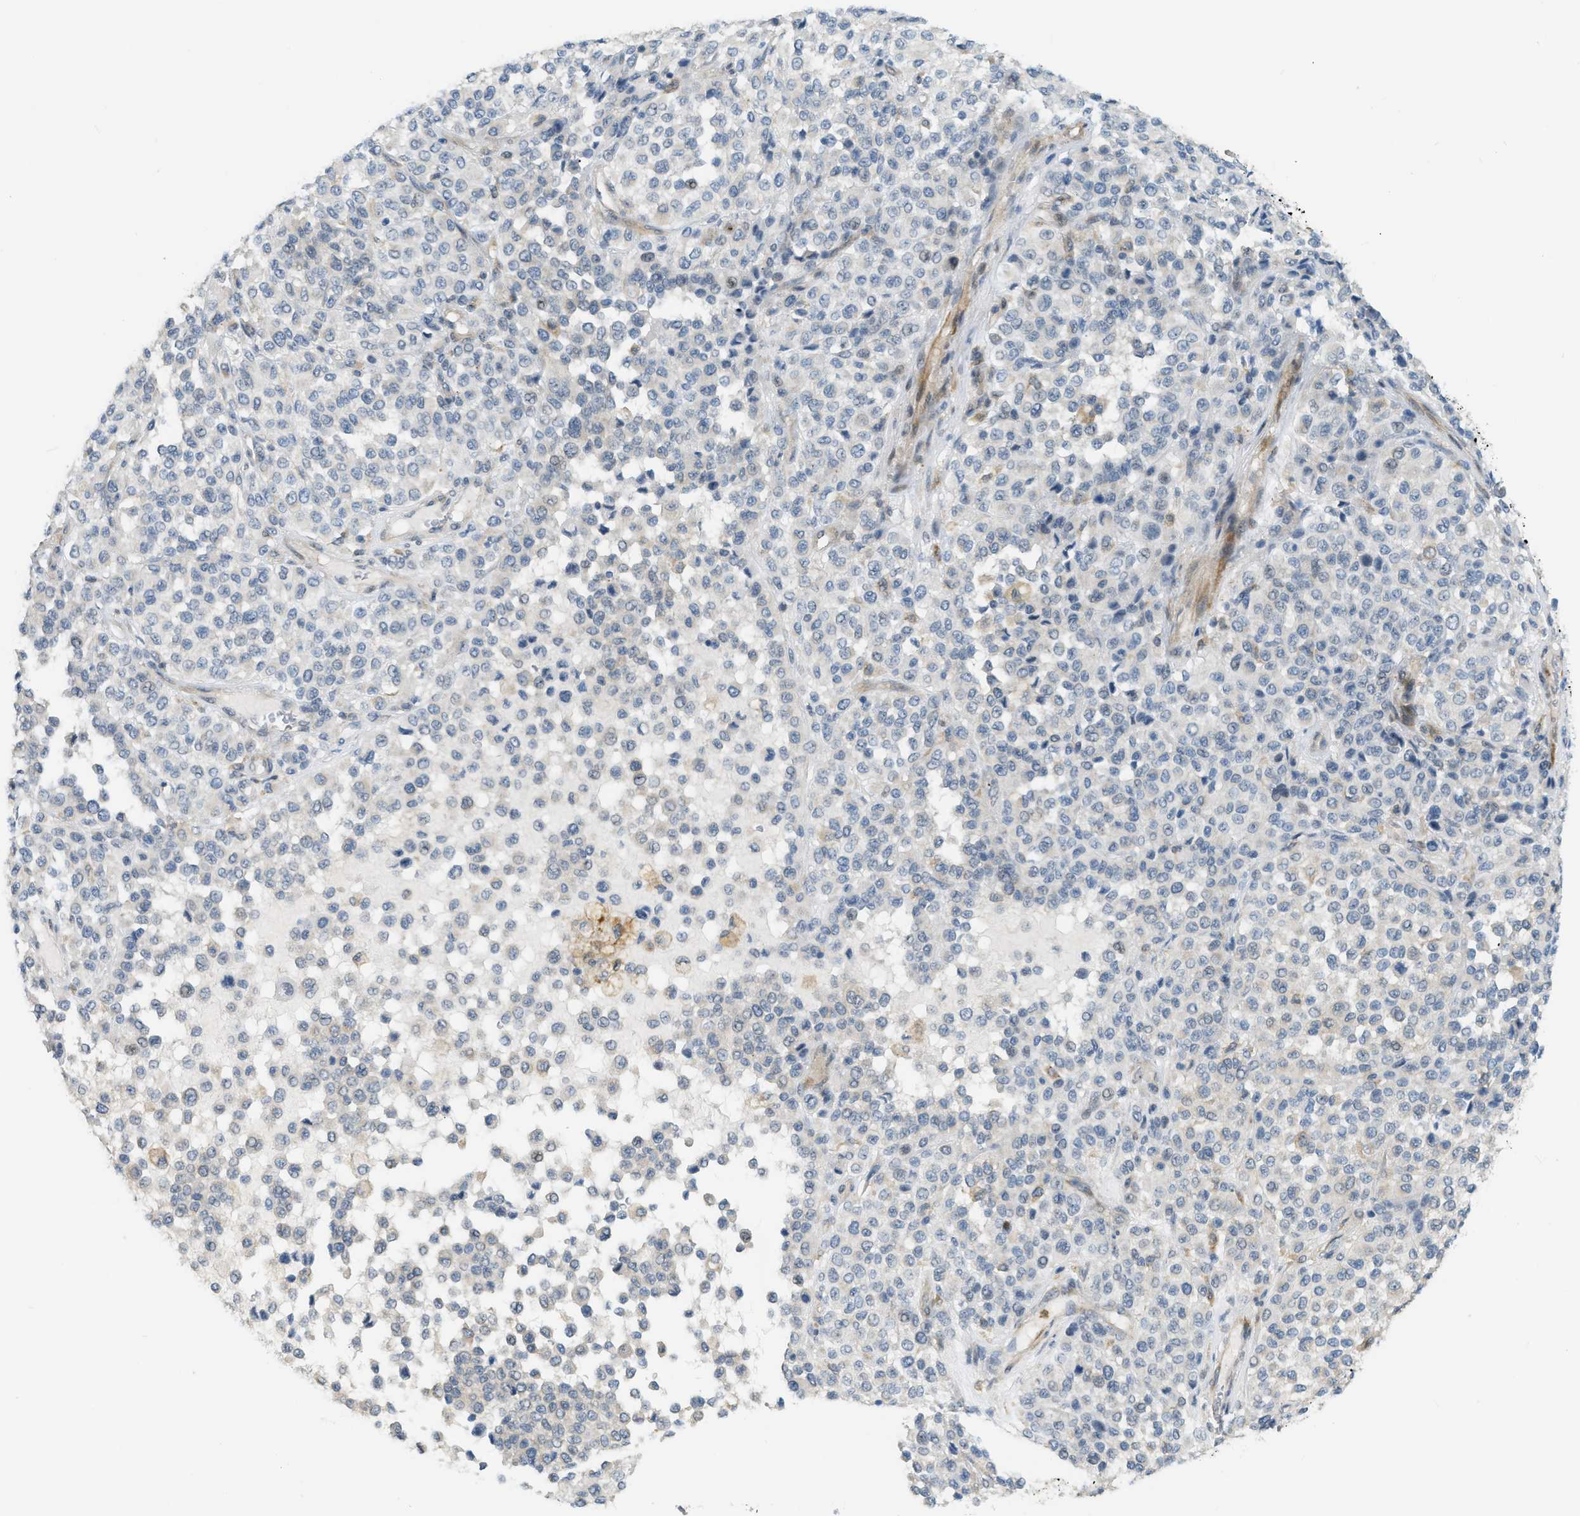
{"staining": {"intensity": "negative", "quantity": "none", "location": "none"}, "tissue": "melanoma", "cell_type": "Tumor cells", "image_type": "cancer", "snomed": [{"axis": "morphology", "description": "Malignant melanoma, Metastatic site"}, {"axis": "topography", "description": "Pancreas"}], "caption": "Immunohistochemistry (IHC) micrograph of melanoma stained for a protein (brown), which exhibits no expression in tumor cells.", "gene": "ZNF408", "patient": {"sex": "female", "age": 30}}